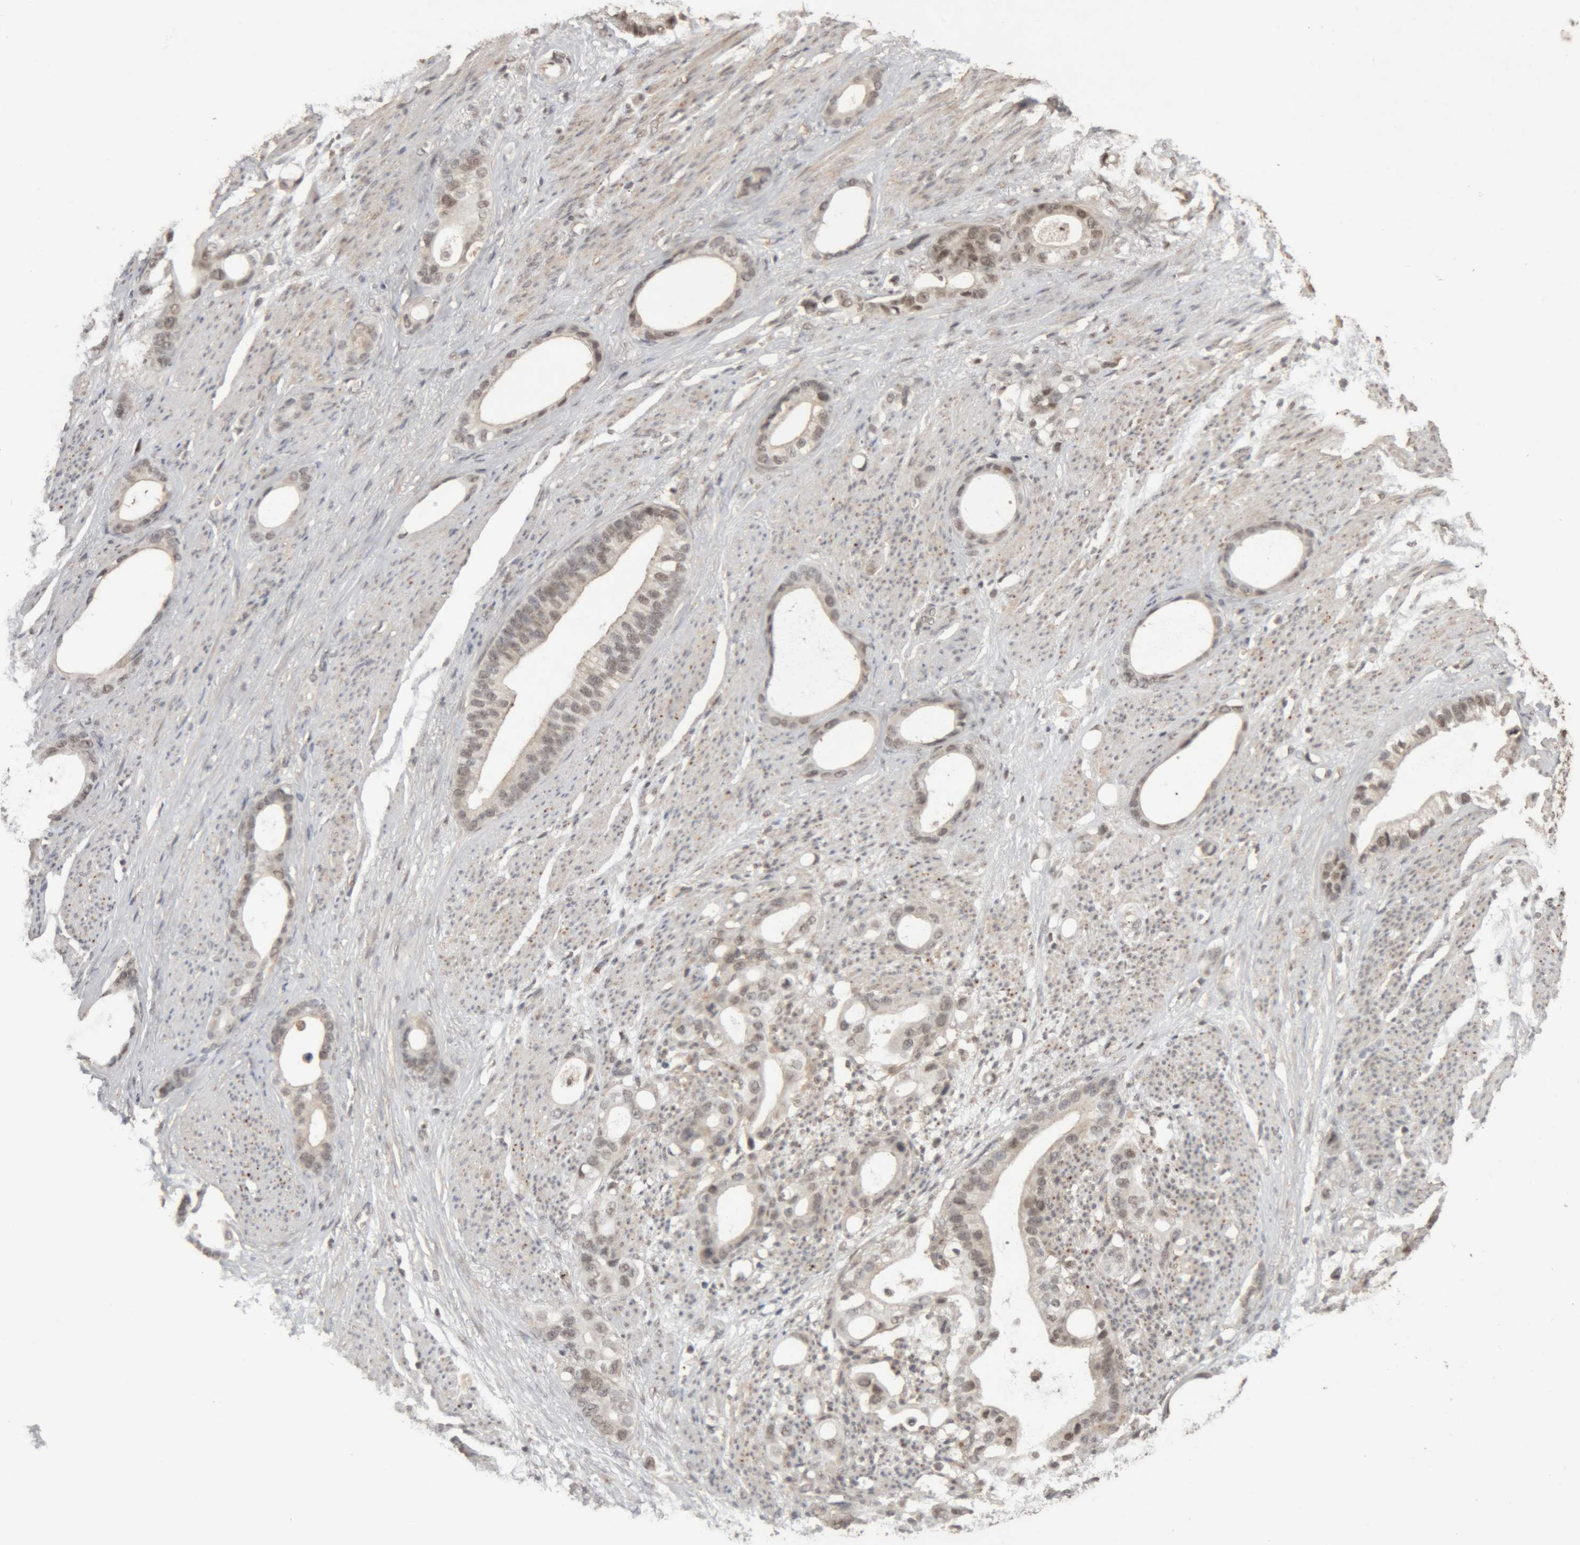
{"staining": {"intensity": "weak", "quantity": "25%-75%", "location": "nuclear"}, "tissue": "stomach cancer", "cell_type": "Tumor cells", "image_type": "cancer", "snomed": [{"axis": "morphology", "description": "Adenocarcinoma, NOS"}, {"axis": "topography", "description": "Stomach"}], "caption": "Stomach adenocarcinoma stained with DAB immunohistochemistry (IHC) displays low levels of weak nuclear expression in about 25%-75% of tumor cells.", "gene": "KEAP1", "patient": {"sex": "female", "age": 75}}